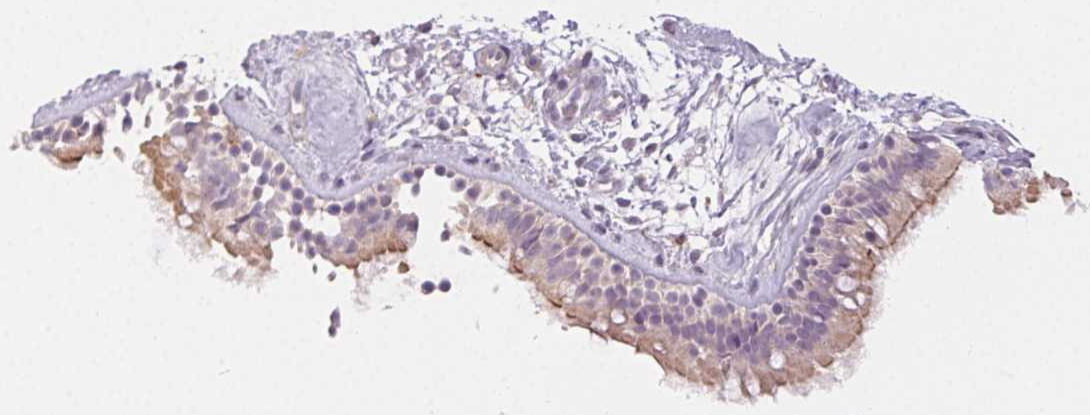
{"staining": {"intensity": "weak", "quantity": "25%-75%", "location": "cytoplasmic/membranous"}, "tissue": "nasopharynx", "cell_type": "Respiratory epithelial cells", "image_type": "normal", "snomed": [{"axis": "morphology", "description": "Normal tissue, NOS"}, {"axis": "topography", "description": "Nasopharynx"}], "caption": "Approximately 25%-75% of respiratory epithelial cells in benign human nasopharynx display weak cytoplasmic/membranous protein staining as visualized by brown immunohistochemical staining.", "gene": "RPGRIP1", "patient": {"sex": "female", "age": 70}}